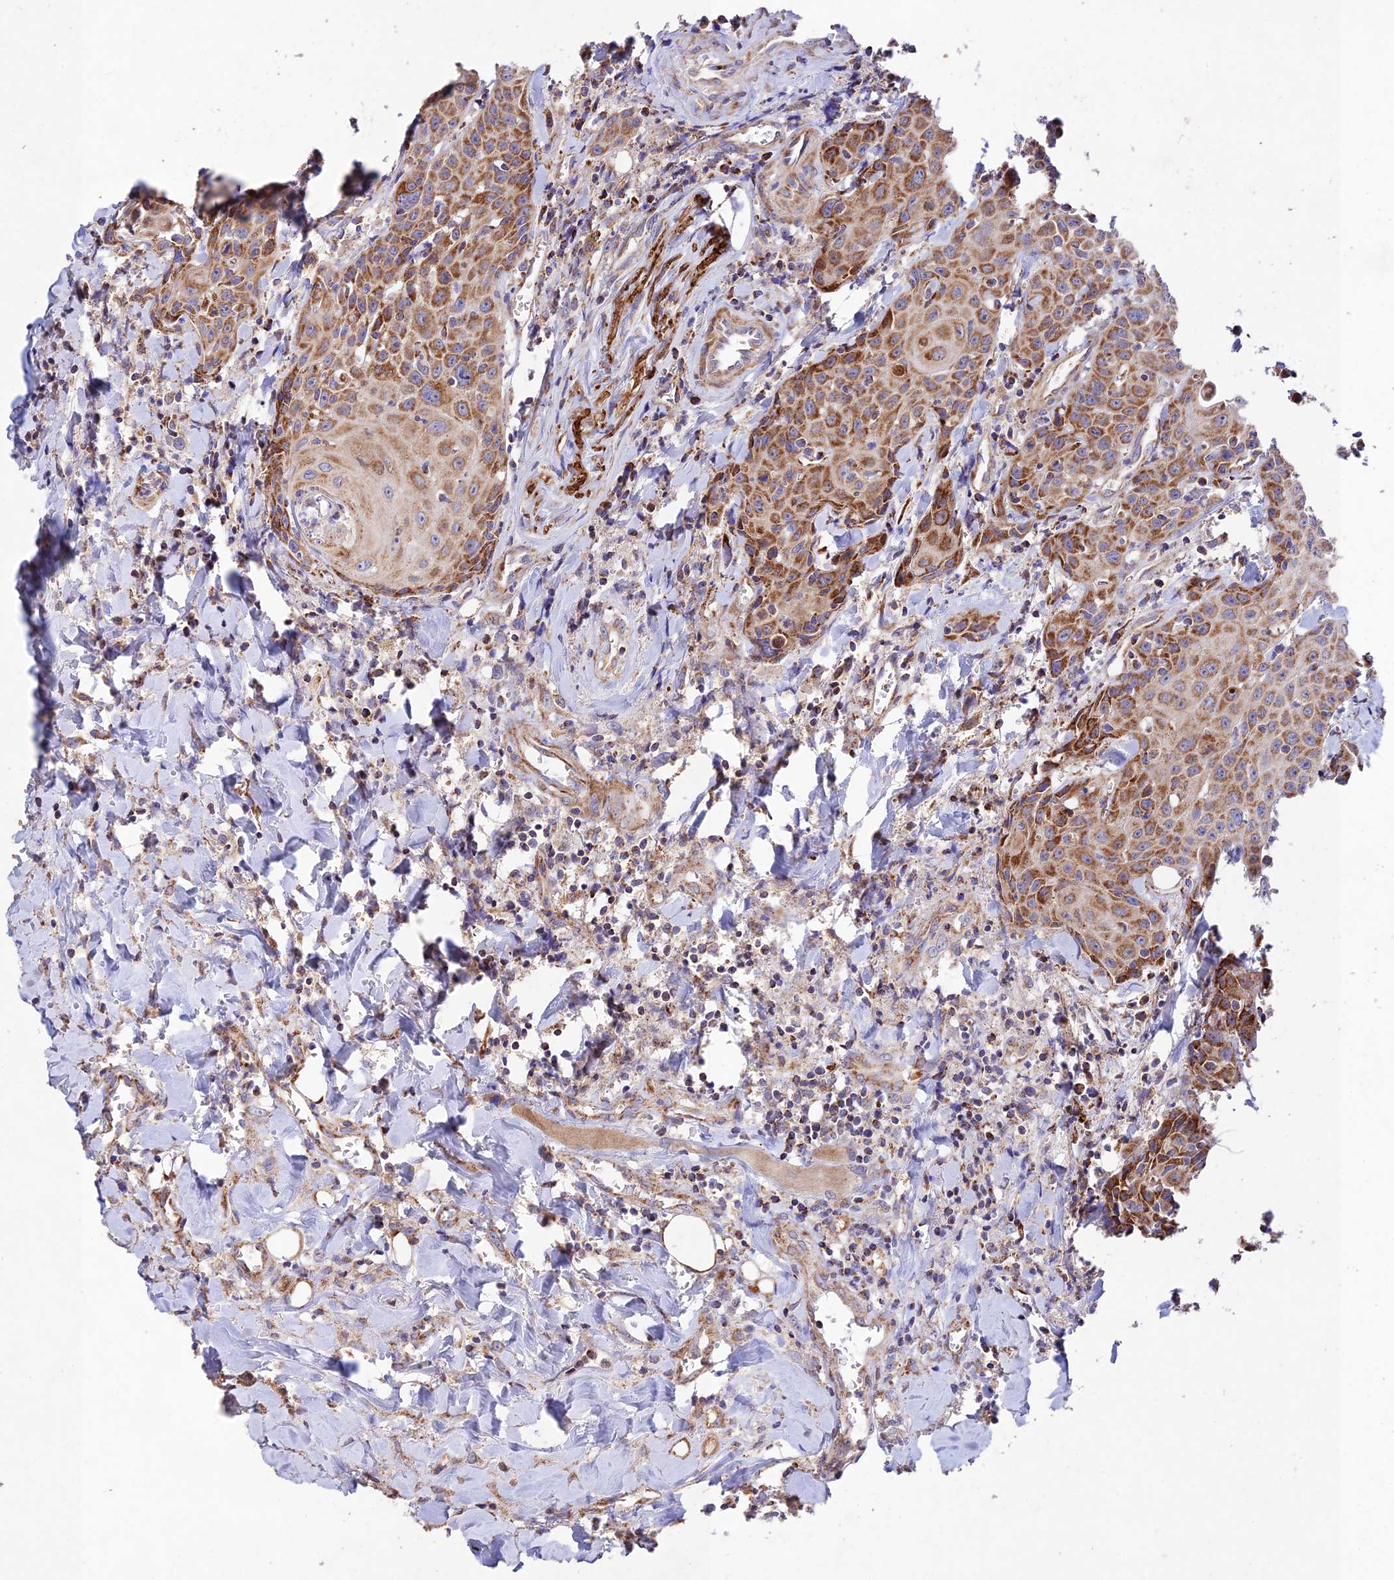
{"staining": {"intensity": "moderate", "quantity": ">75%", "location": "cytoplasmic/membranous"}, "tissue": "head and neck cancer", "cell_type": "Tumor cells", "image_type": "cancer", "snomed": [{"axis": "morphology", "description": "Squamous cell carcinoma, NOS"}, {"axis": "topography", "description": "Oral tissue"}, {"axis": "topography", "description": "Head-Neck"}], "caption": "Immunohistochemical staining of head and neck cancer (squamous cell carcinoma) shows medium levels of moderate cytoplasmic/membranous positivity in about >75% of tumor cells. Immunohistochemistry (ihc) stains the protein in brown and the nuclei are stained blue.", "gene": "KHDC3L", "patient": {"sex": "female", "age": 82}}